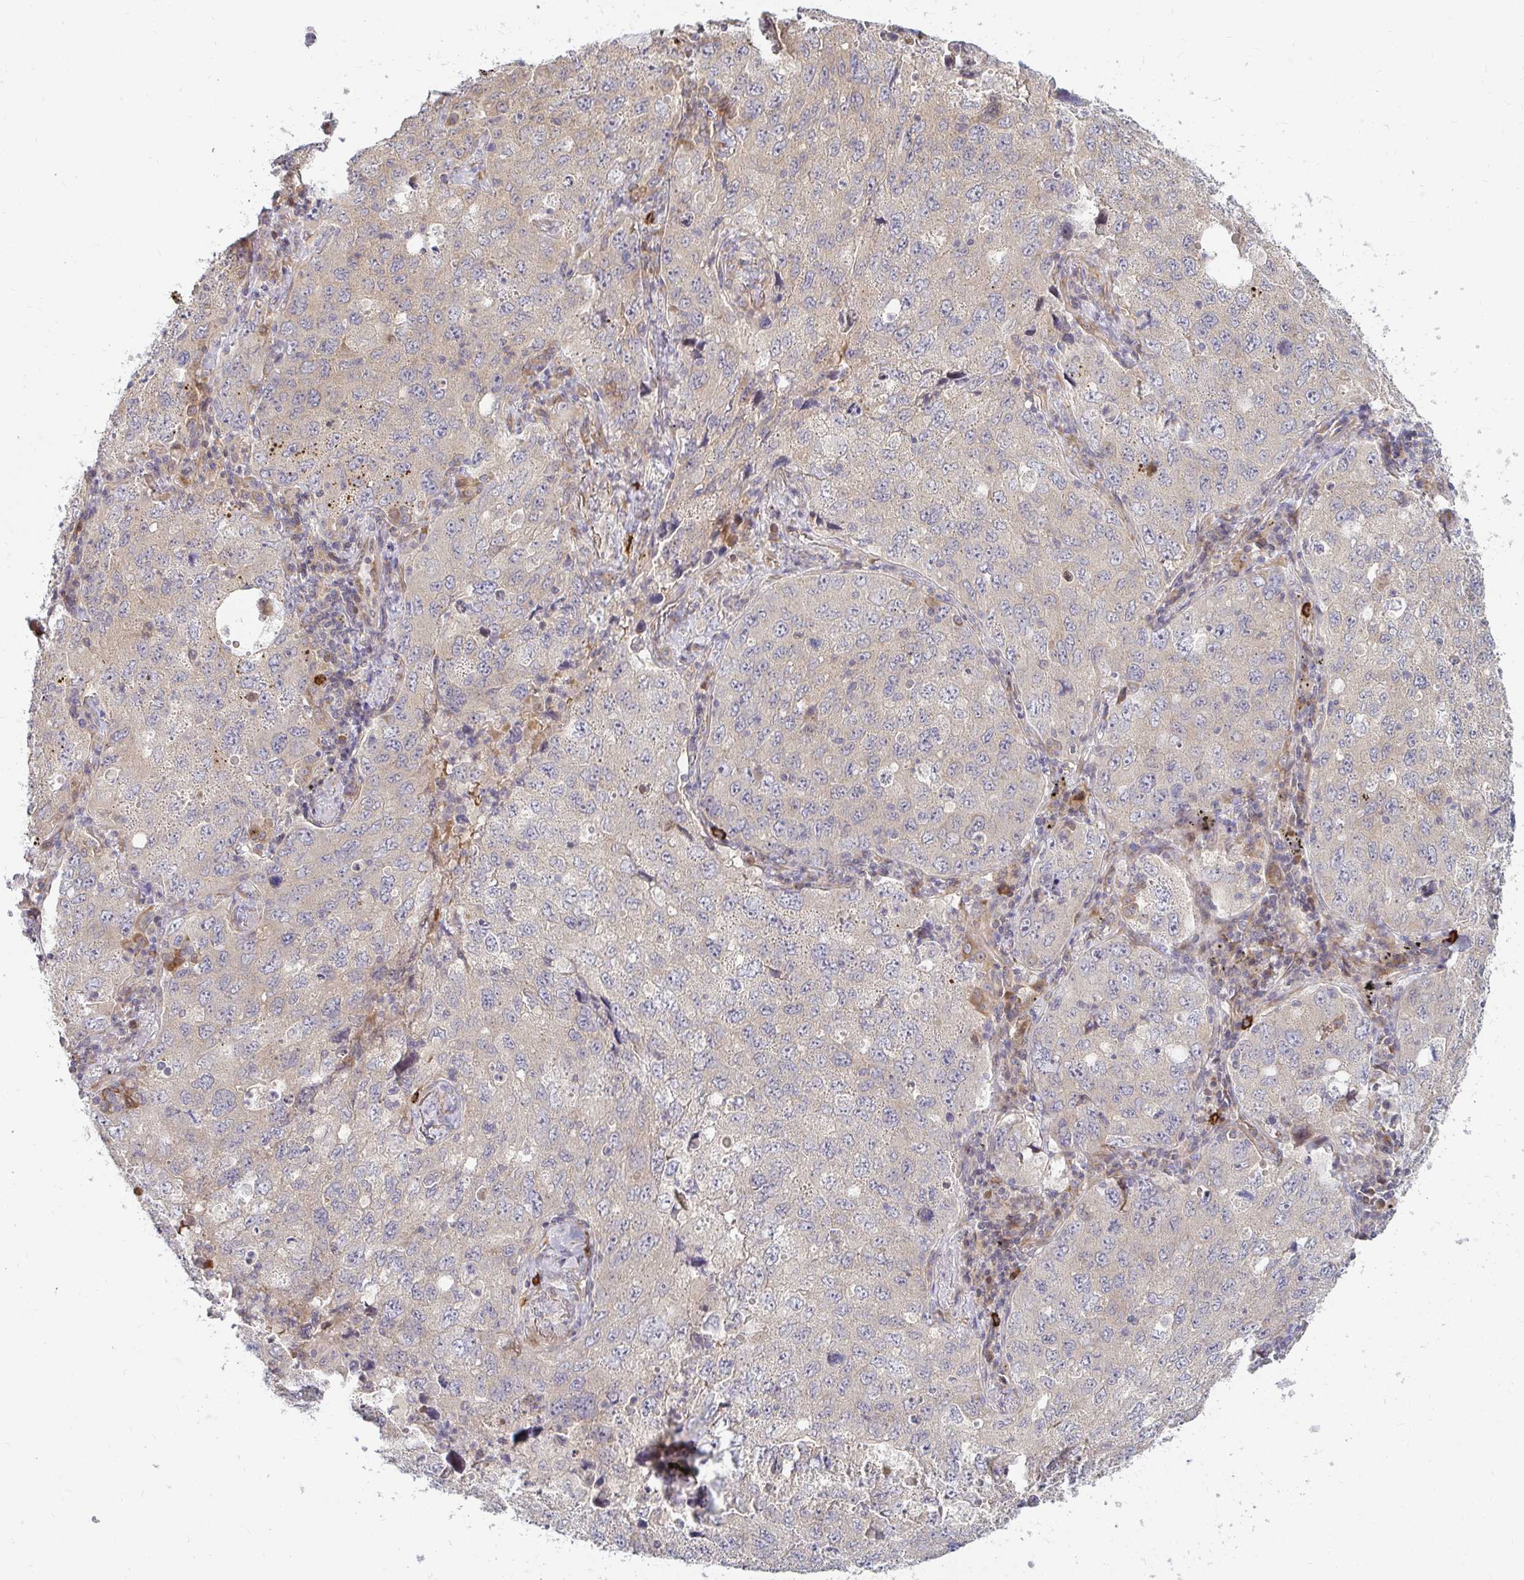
{"staining": {"intensity": "negative", "quantity": "none", "location": "none"}, "tissue": "lung cancer", "cell_type": "Tumor cells", "image_type": "cancer", "snomed": [{"axis": "morphology", "description": "Adenocarcinoma, NOS"}, {"axis": "topography", "description": "Lung"}], "caption": "Human lung cancer stained for a protein using immunohistochemistry reveals no positivity in tumor cells.", "gene": "CAST", "patient": {"sex": "female", "age": 57}}